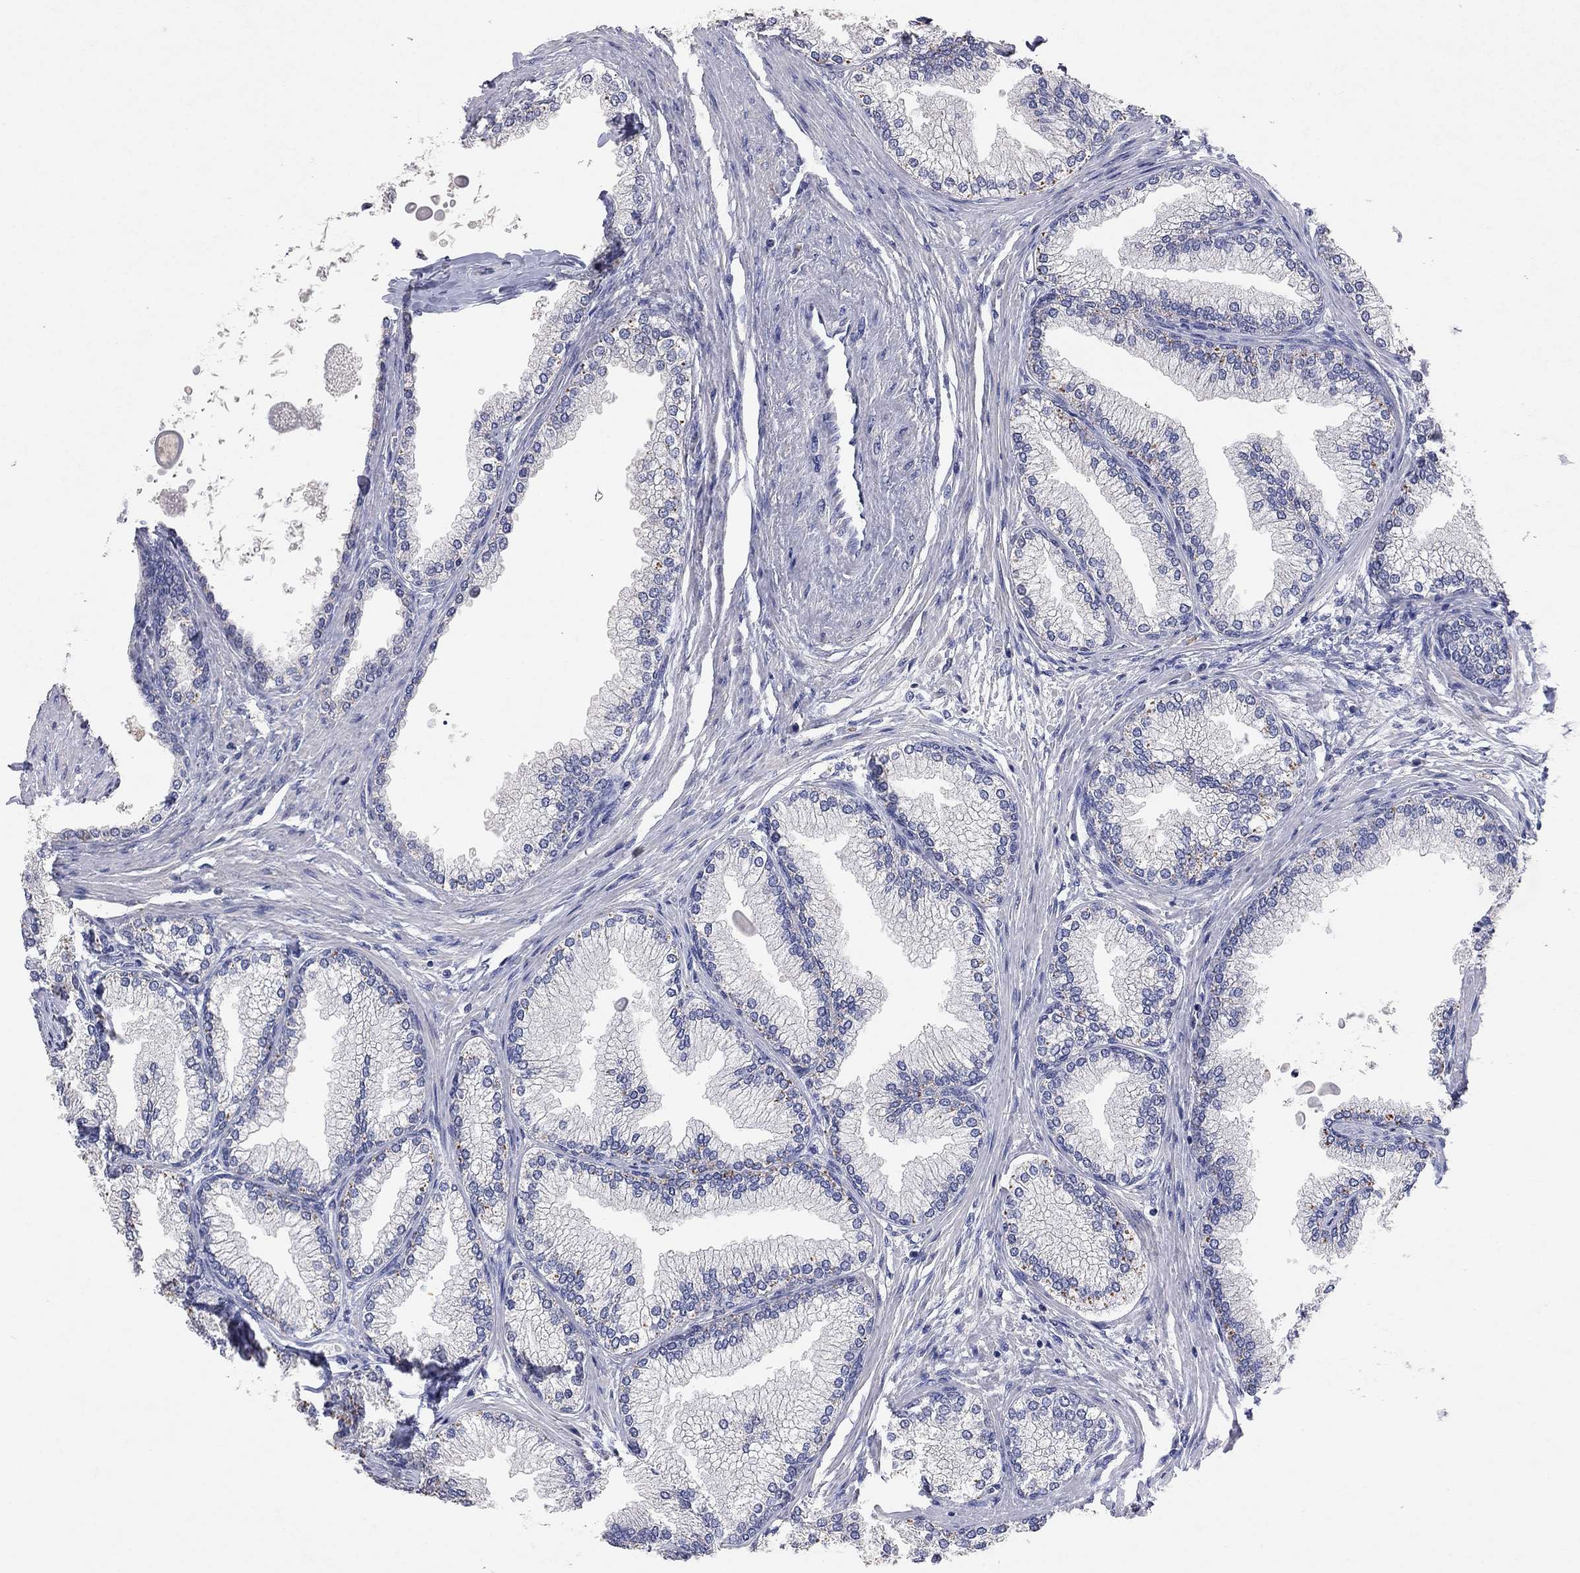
{"staining": {"intensity": "negative", "quantity": "none", "location": "none"}, "tissue": "prostate", "cell_type": "Glandular cells", "image_type": "normal", "snomed": [{"axis": "morphology", "description": "Normal tissue, NOS"}, {"axis": "topography", "description": "Prostate"}], "caption": "This is an immunohistochemistry (IHC) image of normal human prostate. There is no positivity in glandular cells.", "gene": "MMP13", "patient": {"sex": "male", "age": 72}}